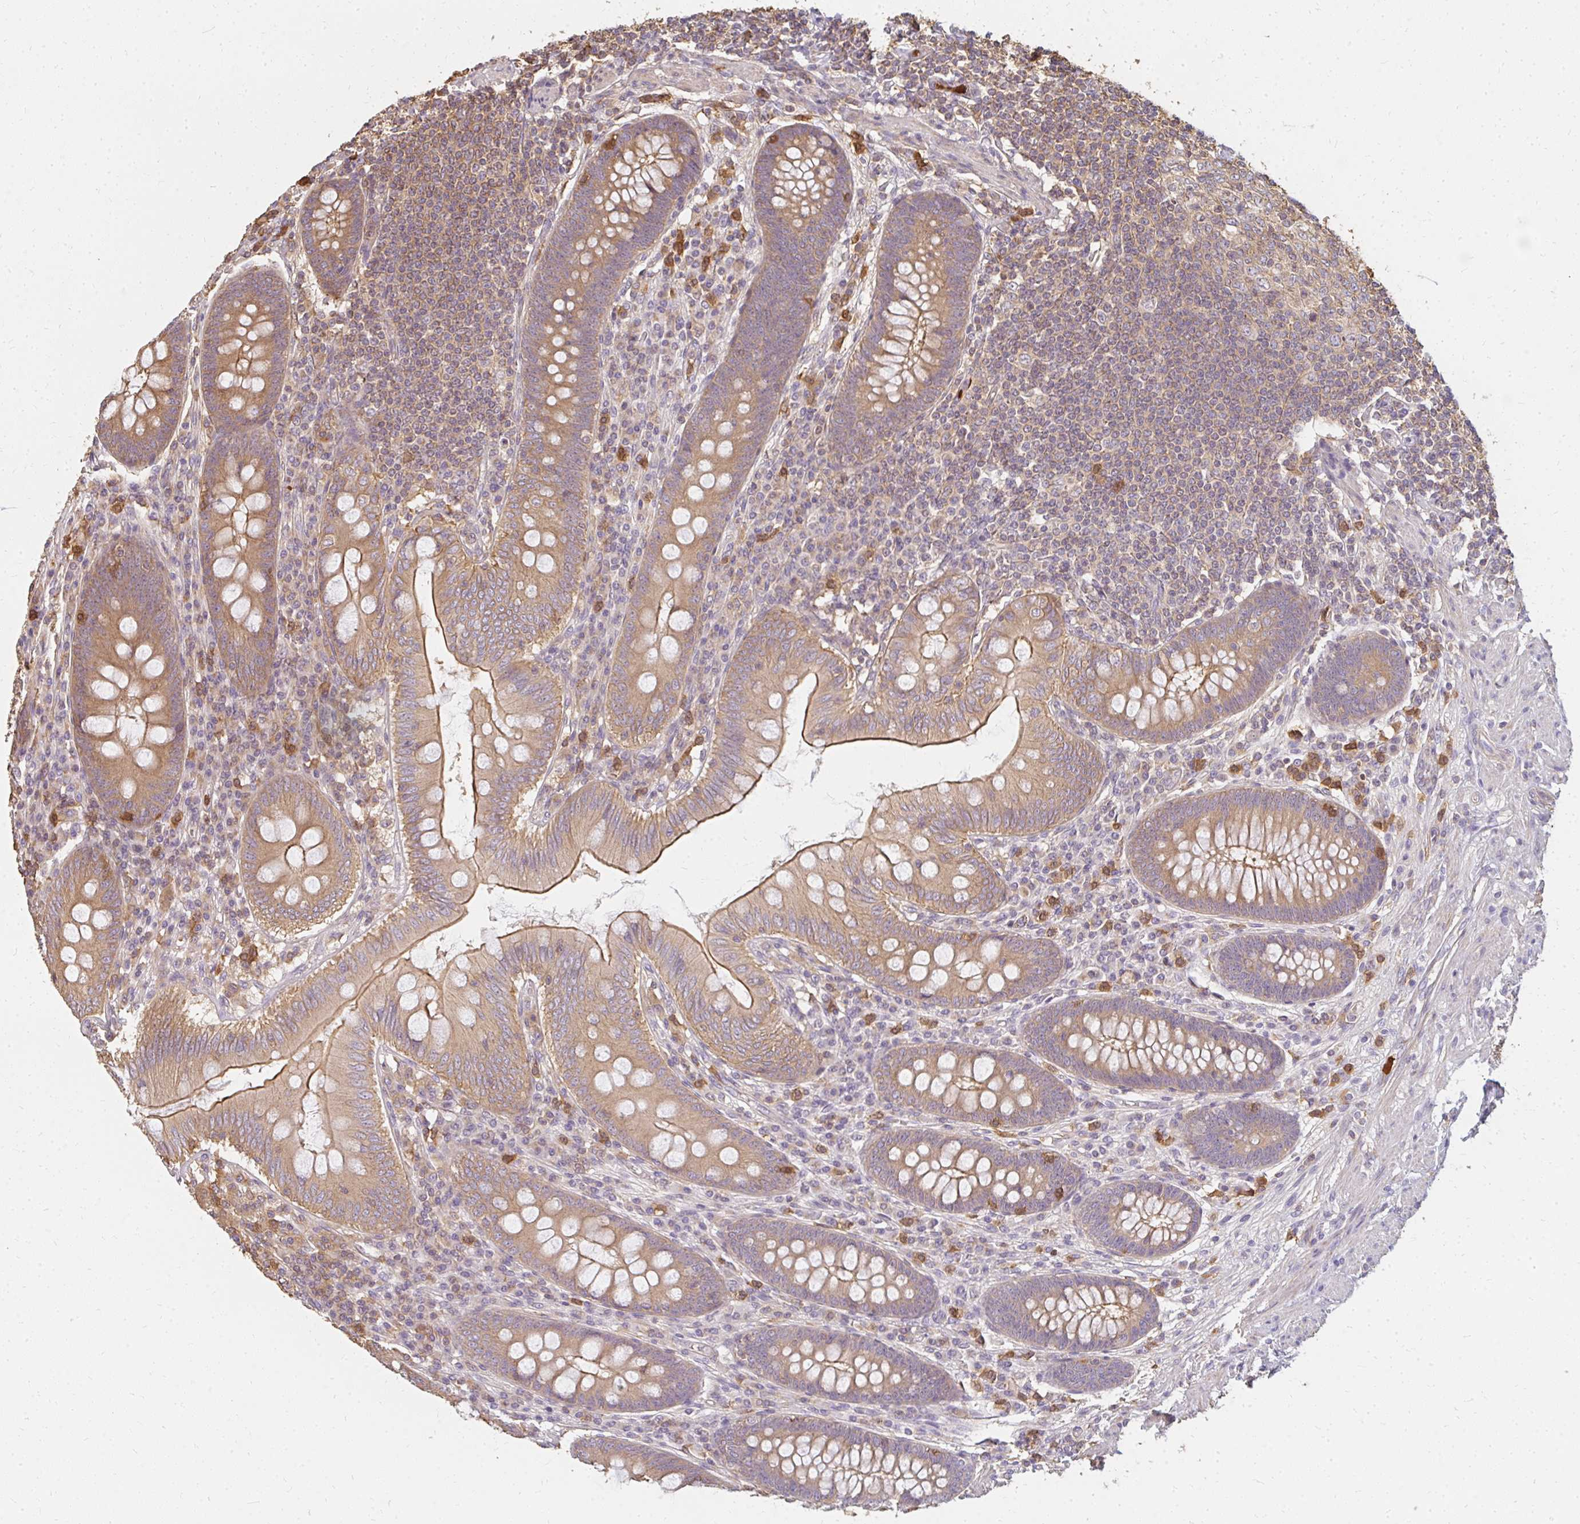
{"staining": {"intensity": "moderate", "quantity": ">75%", "location": "cytoplasmic/membranous"}, "tissue": "appendix", "cell_type": "Glandular cells", "image_type": "normal", "snomed": [{"axis": "morphology", "description": "Normal tissue, NOS"}, {"axis": "topography", "description": "Appendix"}], "caption": "Unremarkable appendix reveals moderate cytoplasmic/membranous expression in about >75% of glandular cells, visualized by immunohistochemistry. Using DAB (brown) and hematoxylin (blue) stains, captured at high magnification using brightfield microscopy.", "gene": "CNTRL", "patient": {"sex": "male", "age": 71}}